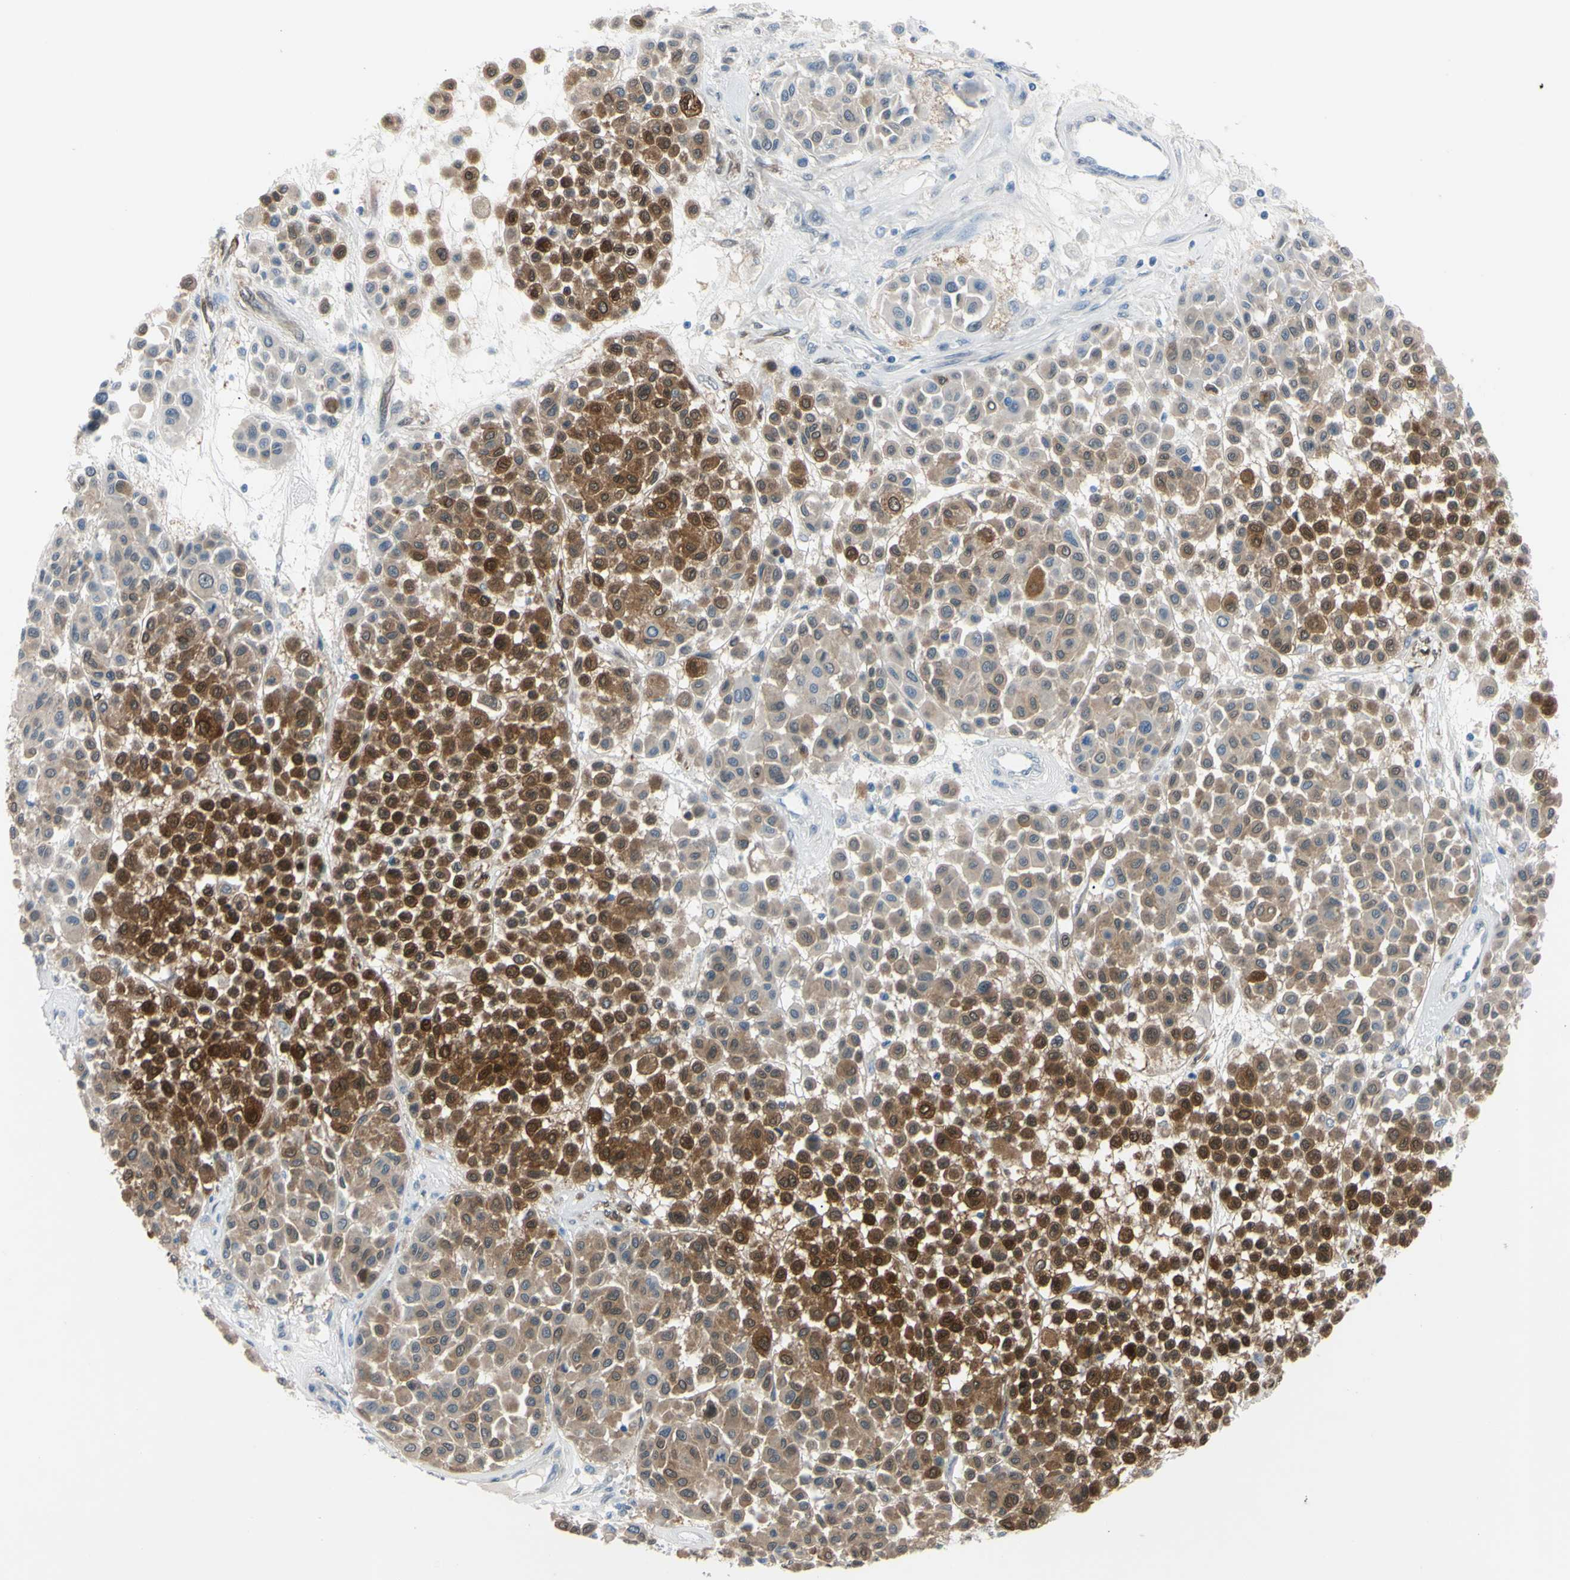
{"staining": {"intensity": "moderate", "quantity": "25%-75%", "location": "cytoplasmic/membranous,nuclear"}, "tissue": "melanoma", "cell_type": "Tumor cells", "image_type": "cancer", "snomed": [{"axis": "morphology", "description": "Malignant melanoma, Metastatic site"}, {"axis": "topography", "description": "Soft tissue"}], "caption": "Immunohistochemical staining of malignant melanoma (metastatic site) demonstrates medium levels of moderate cytoplasmic/membranous and nuclear protein staining in approximately 25%-75% of tumor cells.", "gene": "NOL3", "patient": {"sex": "male", "age": 41}}